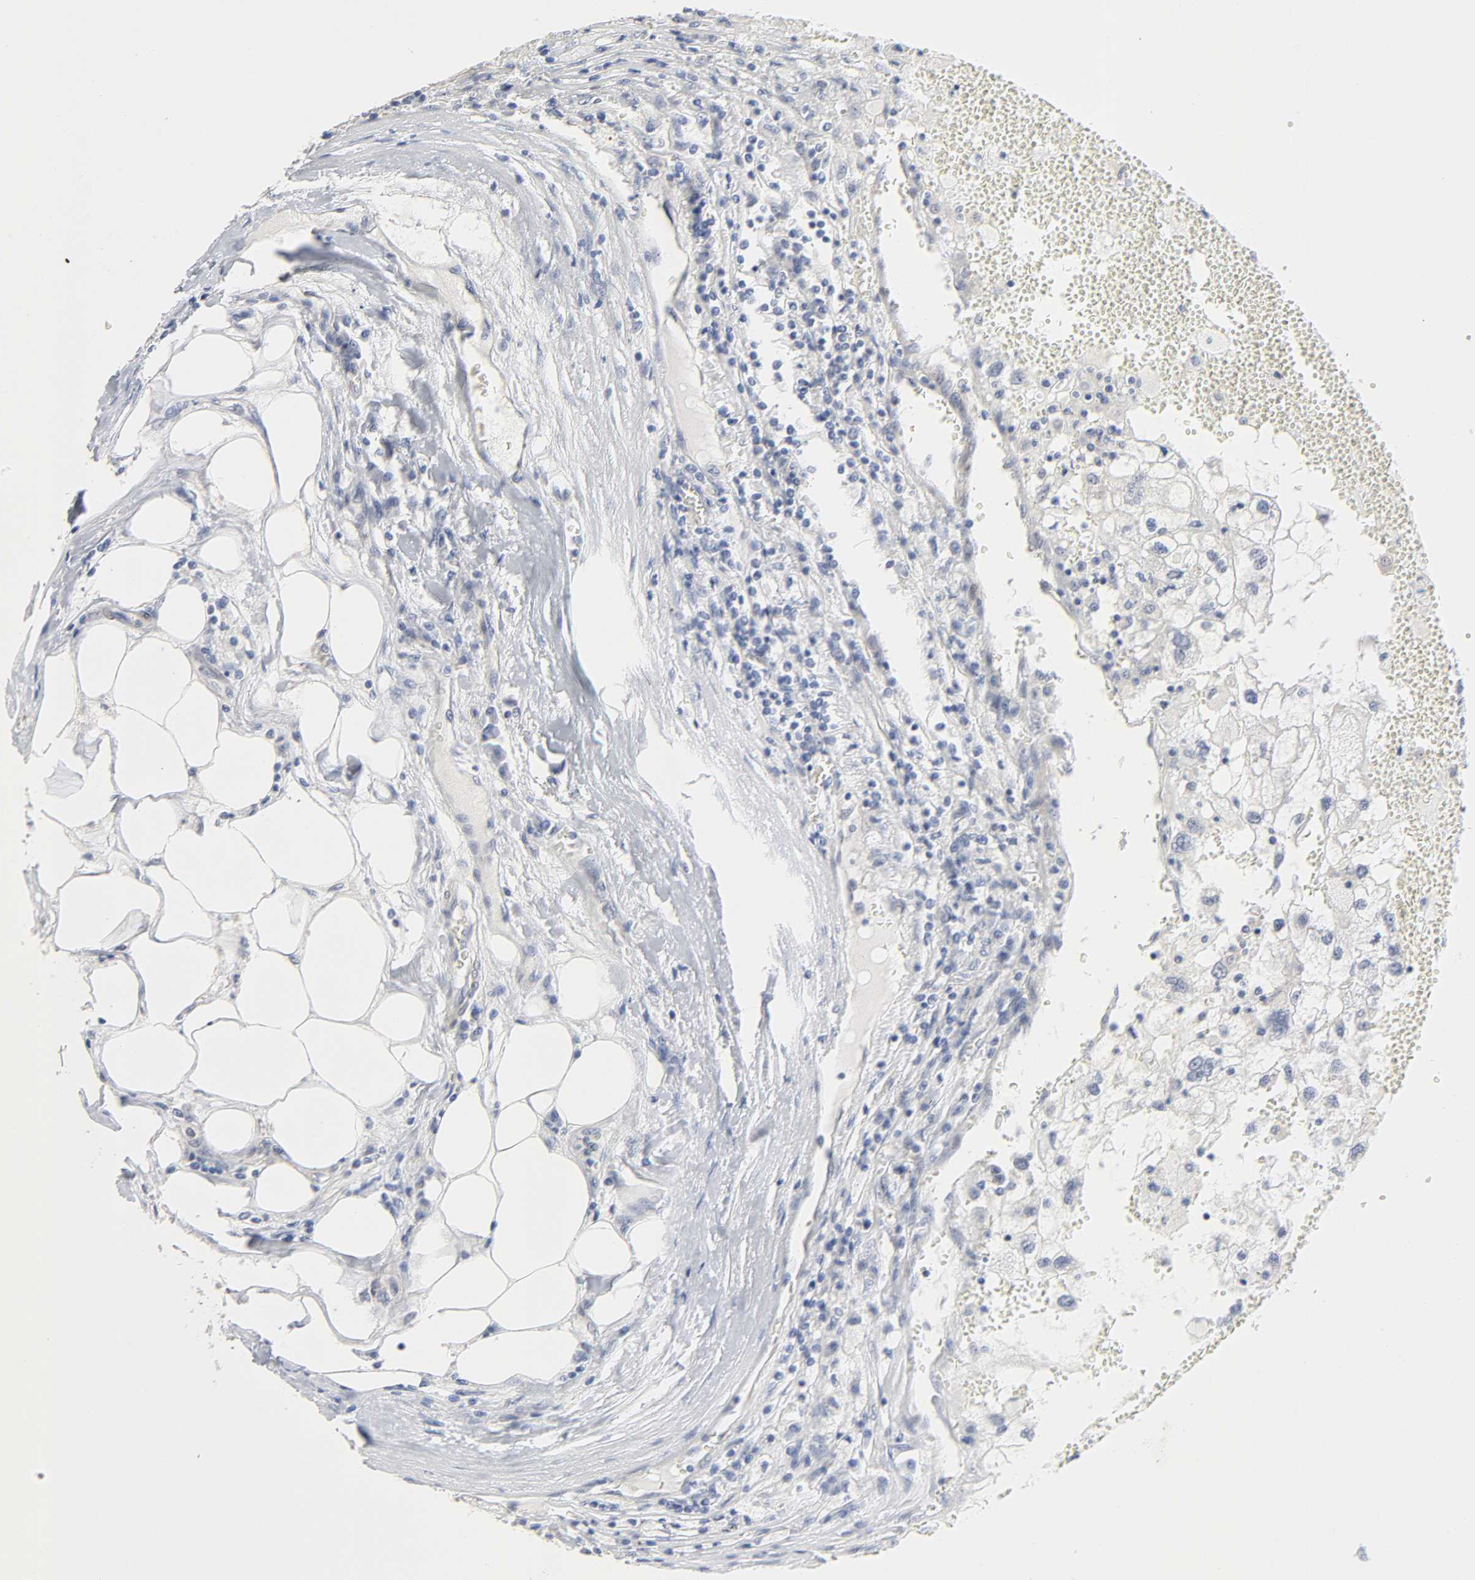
{"staining": {"intensity": "negative", "quantity": "none", "location": "none"}, "tissue": "renal cancer", "cell_type": "Tumor cells", "image_type": "cancer", "snomed": [{"axis": "morphology", "description": "Normal tissue, NOS"}, {"axis": "morphology", "description": "Adenocarcinoma, NOS"}, {"axis": "topography", "description": "Kidney"}], "caption": "This is a histopathology image of IHC staining of renal adenocarcinoma, which shows no expression in tumor cells. (DAB (3,3'-diaminobenzidine) IHC, high magnification).", "gene": "PTEN", "patient": {"sex": "male", "age": 71}}